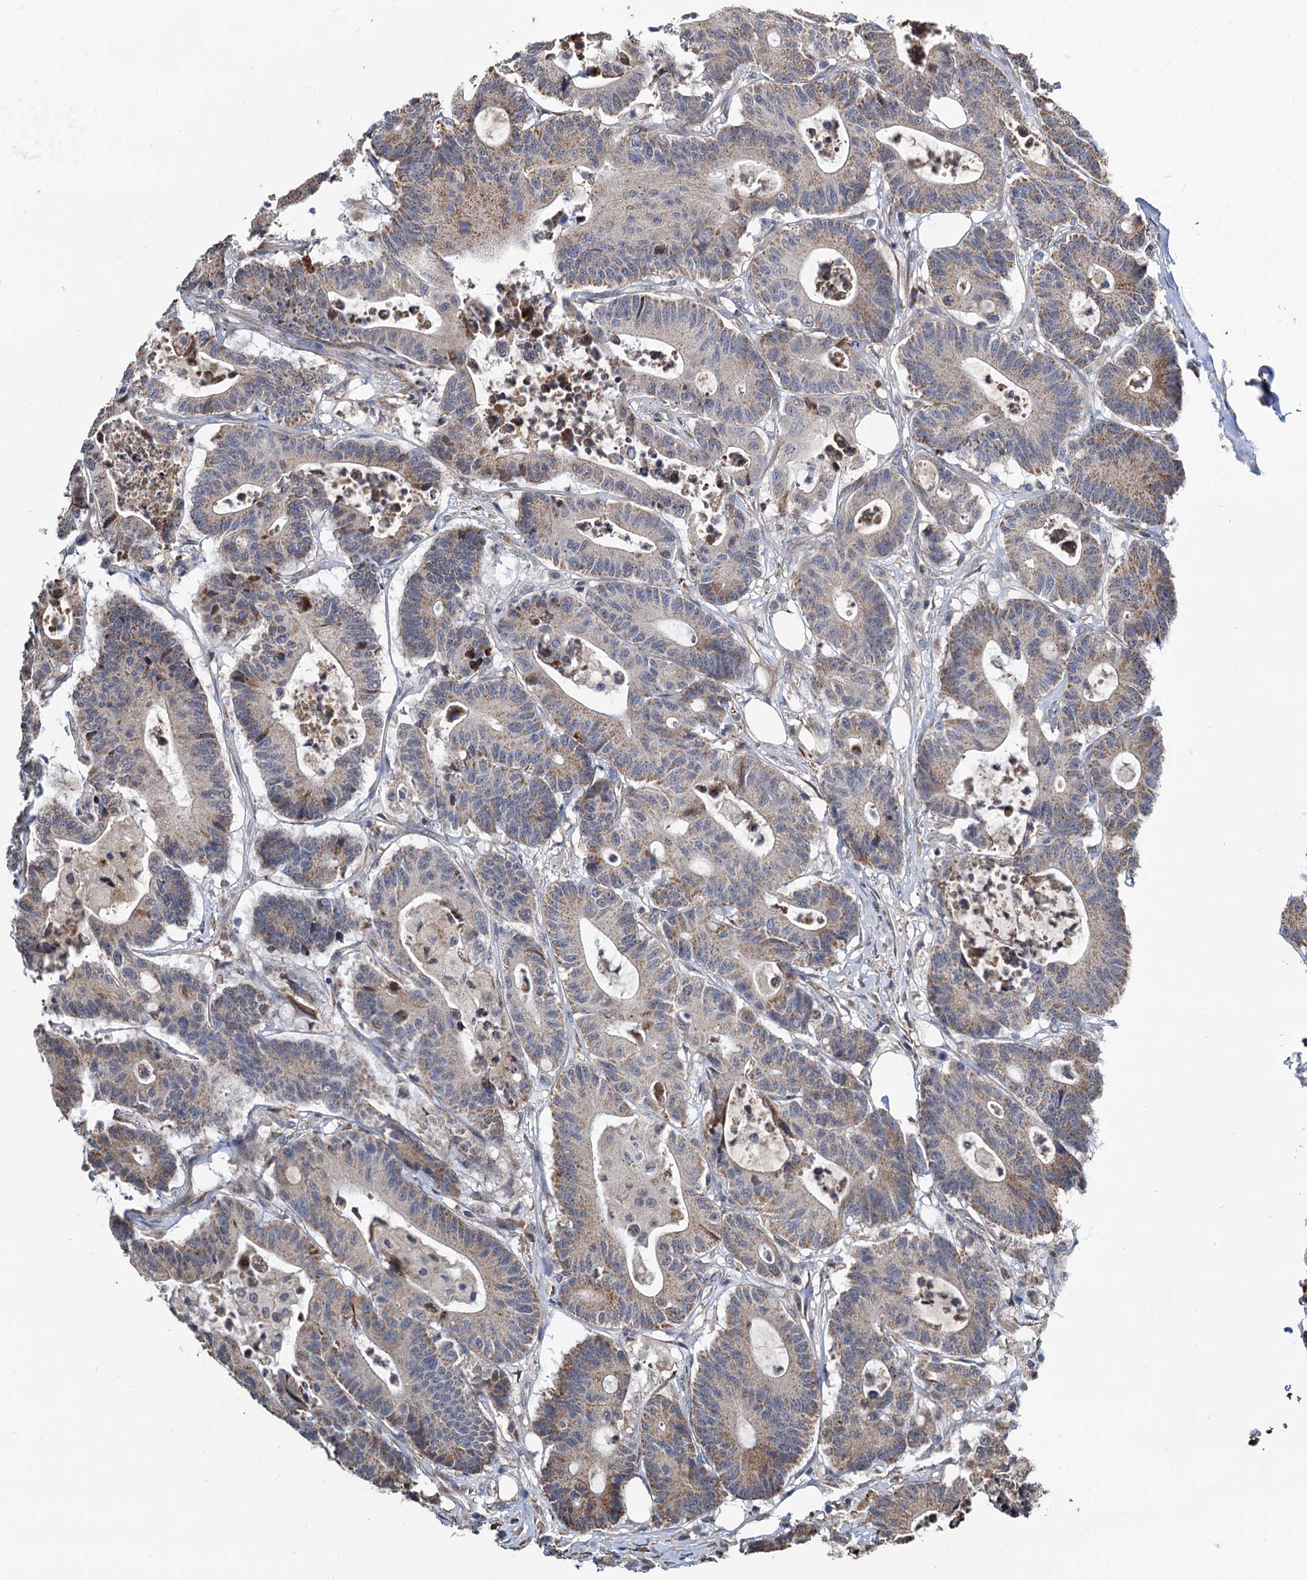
{"staining": {"intensity": "weak", "quantity": "25%-75%", "location": "cytoplasmic/membranous"}, "tissue": "colorectal cancer", "cell_type": "Tumor cells", "image_type": "cancer", "snomed": [{"axis": "morphology", "description": "Adenocarcinoma, NOS"}, {"axis": "topography", "description": "Colon"}], "caption": "Immunohistochemical staining of colorectal adenocarcinoma demonstrates low levels of weak cytoplasmic/membranous protein expression in about 25%-75% of tumor cells.", "gene": "ALKBH7", "patient": {"sex": "female", "age": 84}}